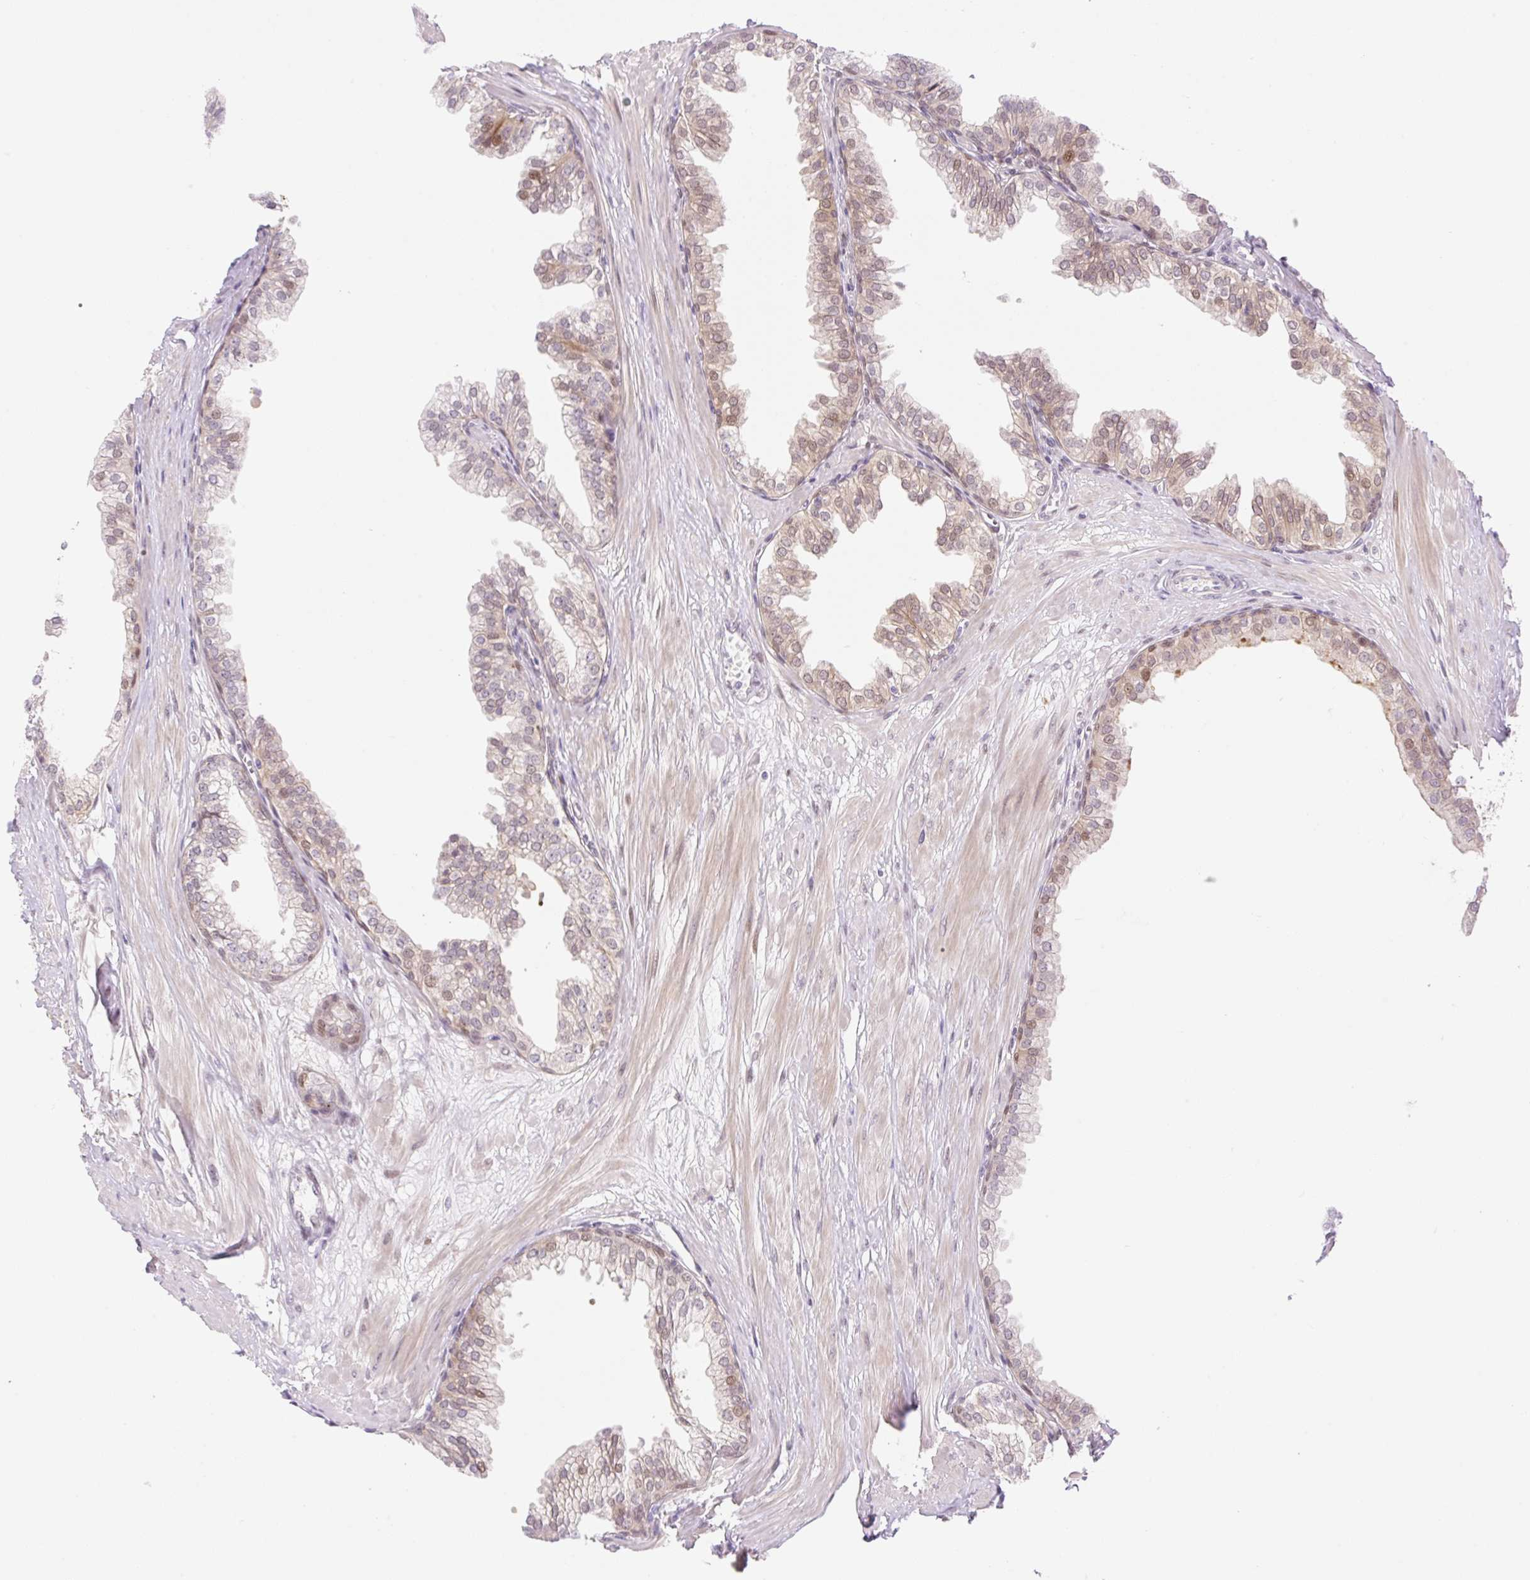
{"staining": {"intensity": "moderate", "quantity": "25%-75%", "location": "cytoplasmic/membranous,nuclear"}, "tissue": "prostate", "cell_type": "Glandular cells", "image_type": "normal", "snomed": [{"axis": "morphology", "description": "Normal tissue, NOS"}, {"axis": "topography", "description": "Prostate"}, {"axis": "topography", "description": "Peripheral nerve tissue"}], "caption": "IHC of benign human prostate demonstrates medium levels of moderate cytoplasmic/membranous,nuclear expression in approximately 25%-75% of glandular cells.", "gene": "ENSG00000264668", "patient": {"sex": "male", "age": 55}}